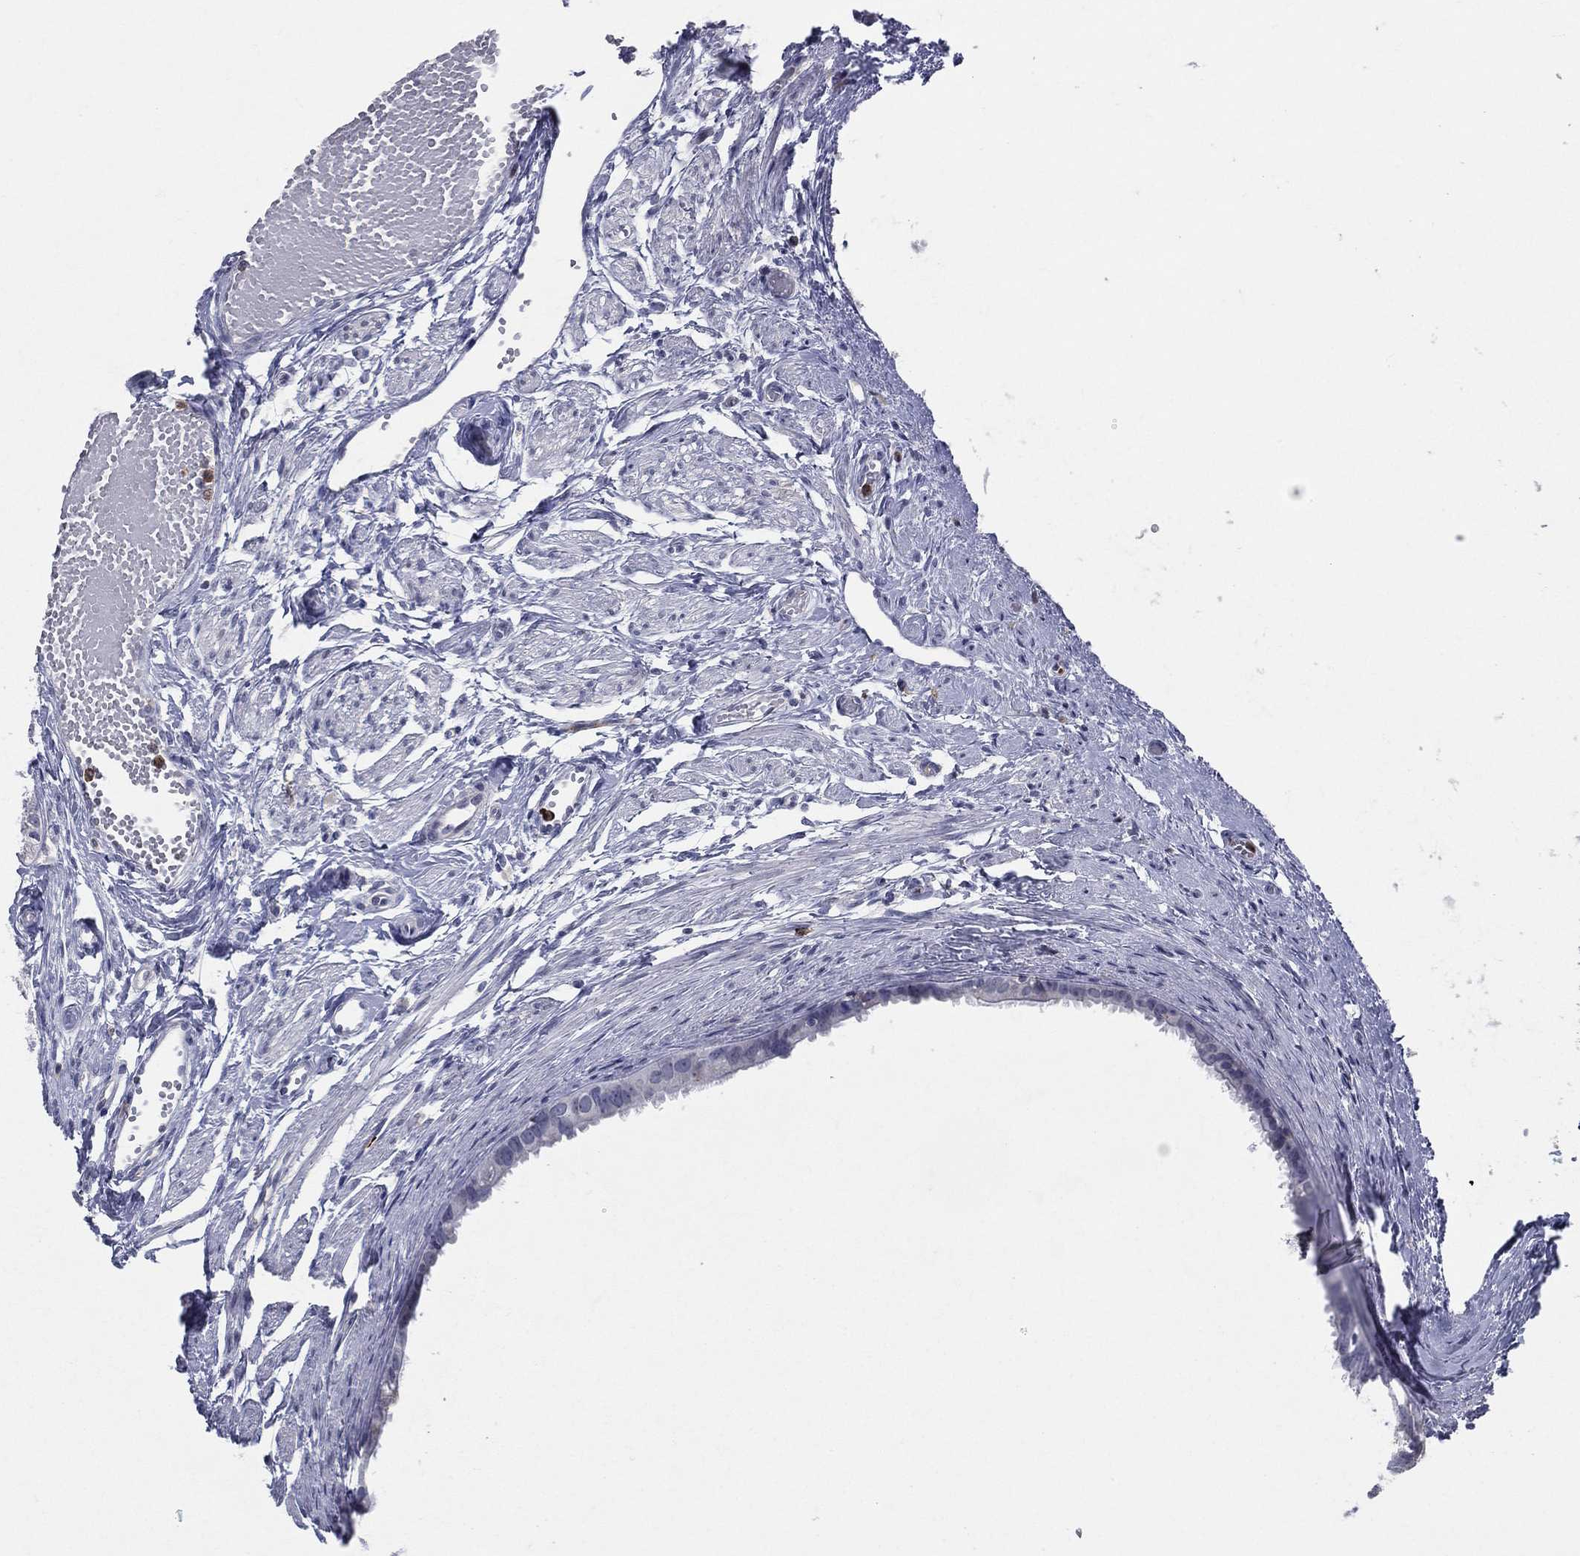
{"staining": {"intensity": "weak", "quantity": "<25%", "location": "cytoplasmic/membranous,nuclear"}, "tissue": "fallopian tube", "cell_type": "Glandular cells", "image_type": "normal", "snomed": [{"axis": "morphology", "description": "Normal tissue, NOS"}, {"axis": "topography", "description": "Fallopian tube"}, {"axis": "topography", "description": "Ovary"}], "caption": "Immunohistochemistry (IHC) histopathology image of benign human fallopian tube stained for a protein (brown), which demonstrates no expression in glandular cells.", "gene": "EVI2B", "patient": {"sex": "female", "age": 49}}